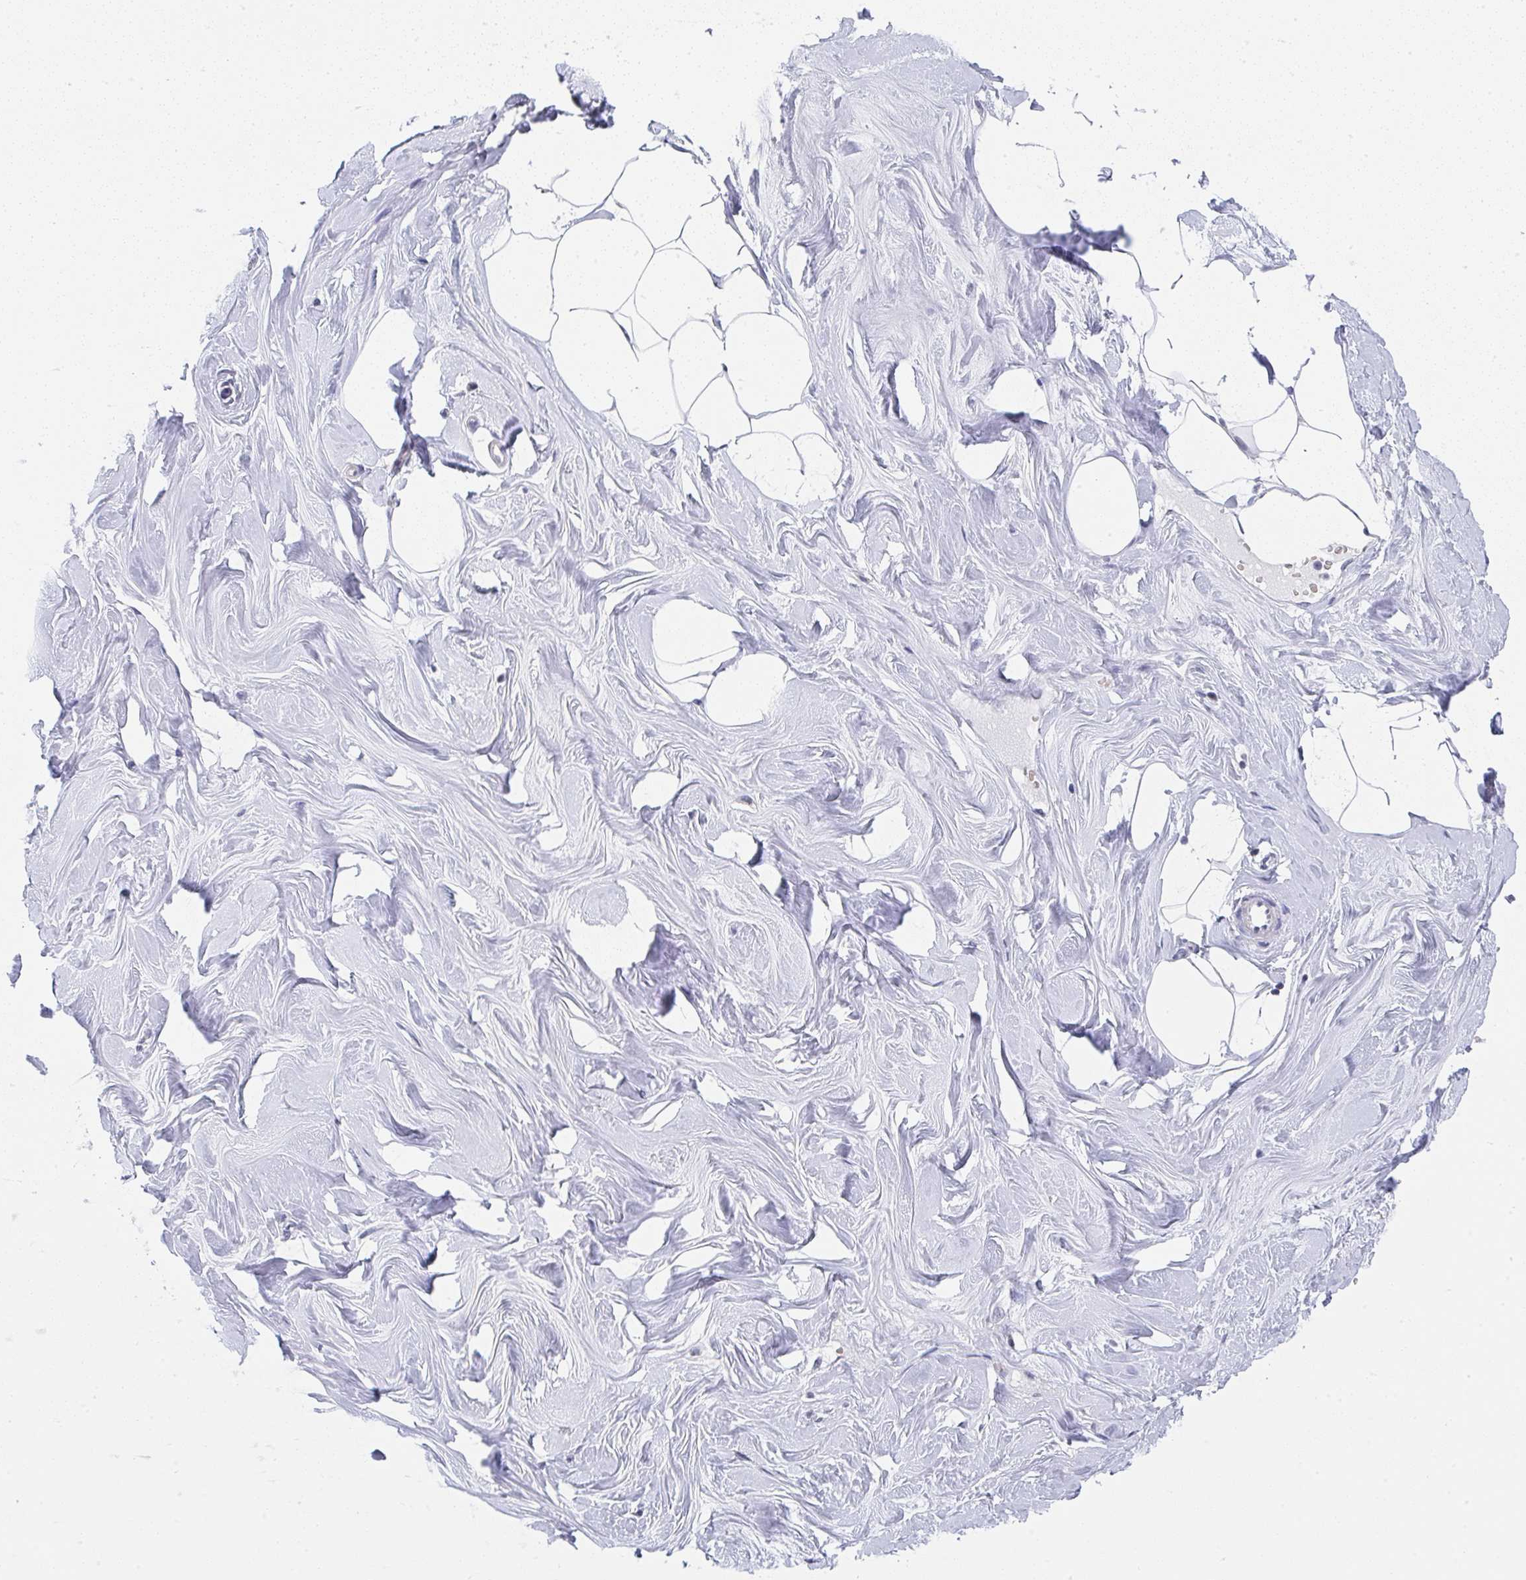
{"staining": {"intensity": "negative", "quantity": "none", "location": "none"}, "tissue": "breast", "cell_type": "Adipocytes", "image_type": "normal", "snomed": [{"axis": "morphology", "description": "Normal tissue, NOS"}, {"axis": "topography", "description": "Breast"}], "caption": "A photomicrograph of human breast is negative for staining in adipocytes.", "gene": "NCF1", "patient": {"sex": "female", "age": 27}}